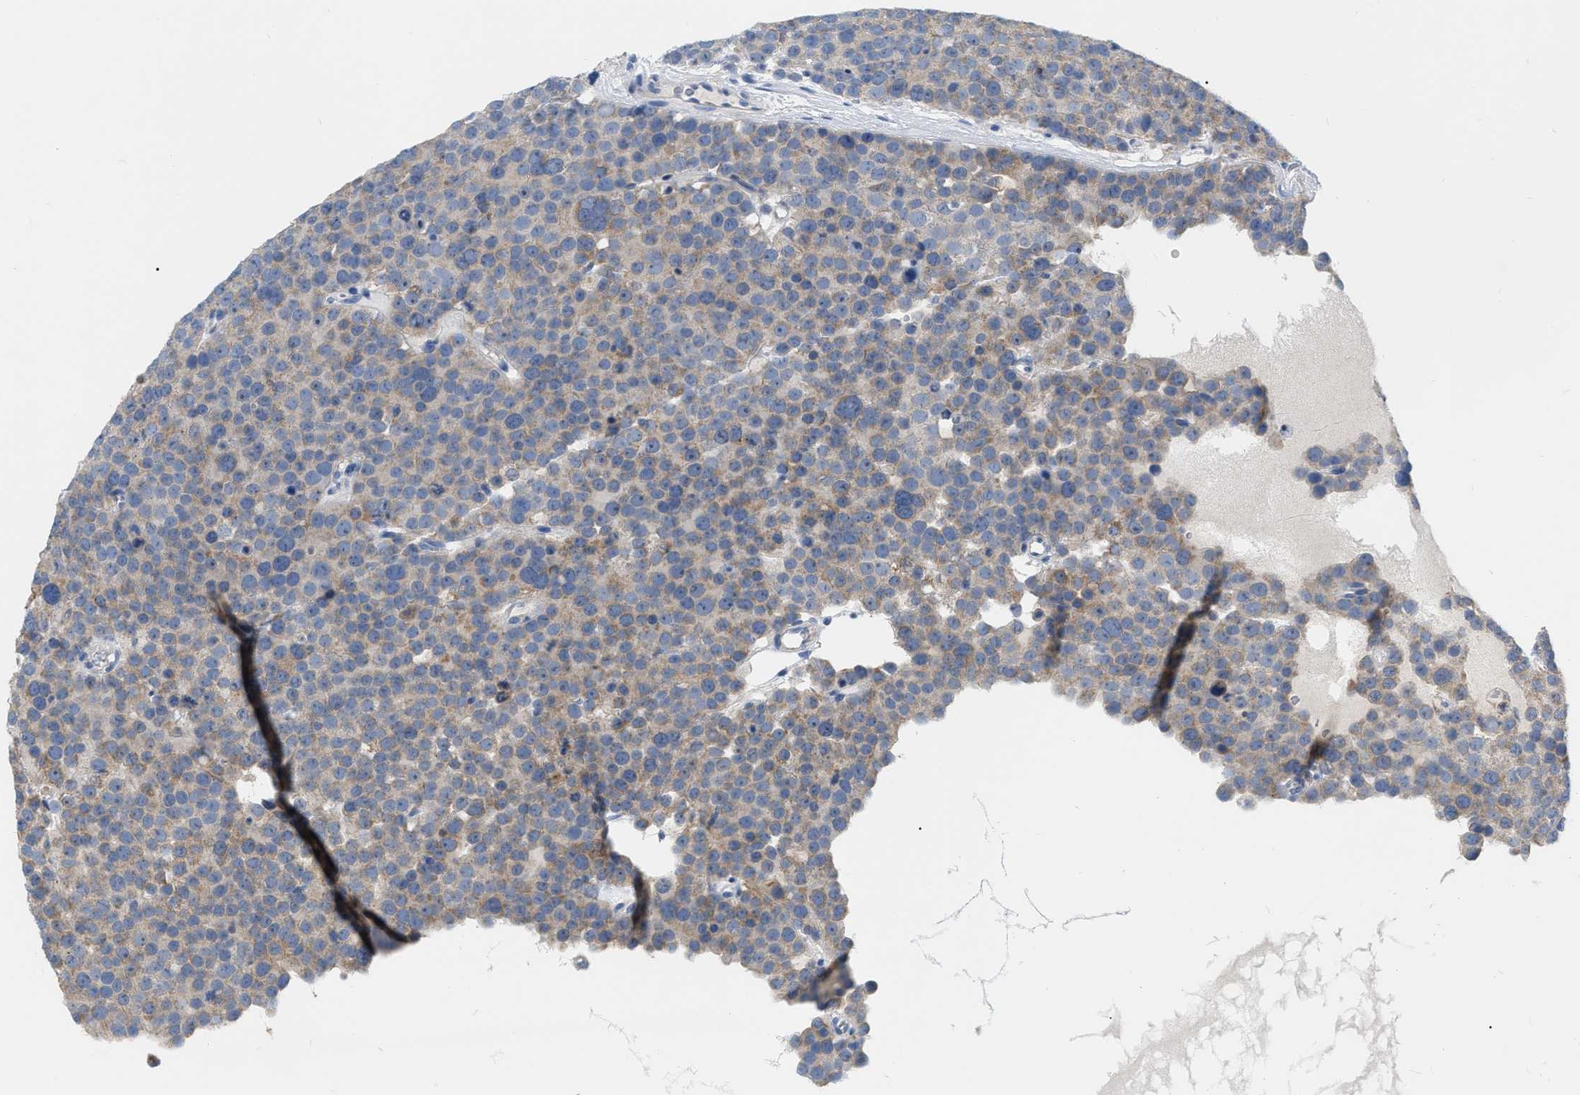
{"staining": {"intensity": "negative", "quantity": "none", "location": "none"}, "tissue": "testis cancer", "cell_type": "Tumor cells", "image_type": "cancer", "snomed": [{"axis": "morphology", "description": "Seminoma, NOS"}, {"axis": "topography", "description": "Testis"}], "caption": "Immunohistochemistry (IHC) micrograph of neoplastic tissue: human seminoma (testis) stained with DAB (3,3'-diaminobenzidine) exhibits no significant protein staining in tumor cells. The staining is performed using DAB brown chromogen with nuclei counter-stained in using hematoxylin.", "gene": "DDX56", "patient": {"sex": "male", "age": 71}}